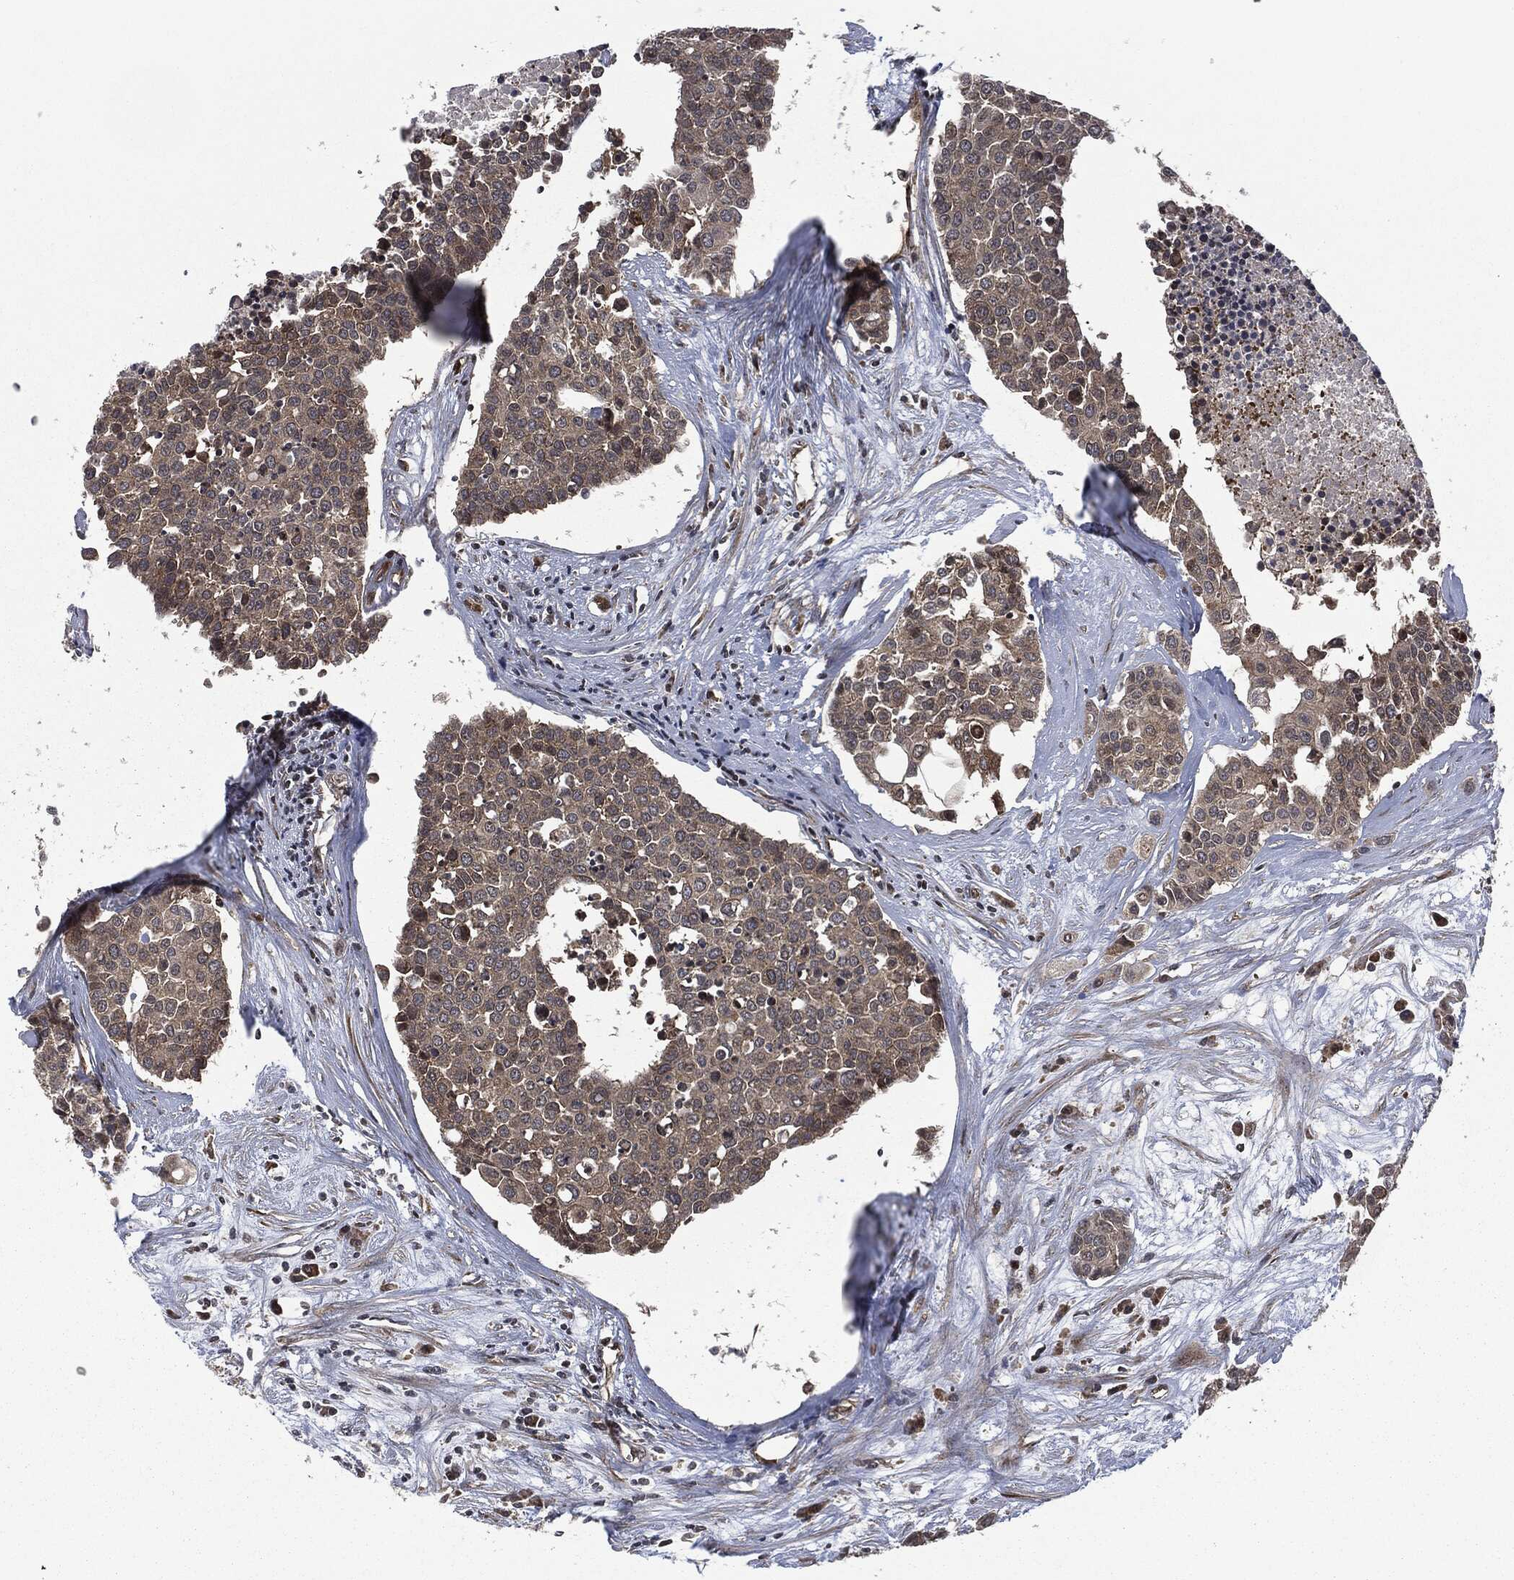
{"staining": {"intensity": "weak", "quantity": "25%-75%", "location": "cytoplasmic/membranous"}, "tissue": "carcinoid", "cell_type": "Tumor cells", "image_type": "cancer", "snomed": [{"axis": "morphology", "description": "Carcinoid, malignant, NOS"}, {"axis": "topography", "description": "Colon"}], "caption": "Tumor cells show low levels of weak cytoplasmic/membranous staining in approximately 25%-75% of cells in carcinoid (malignant). (Brightfield microscopy of DAB IHC at high magnification).", "gene": "HRAS", "patient": {"sex": "male", "age": 81}}